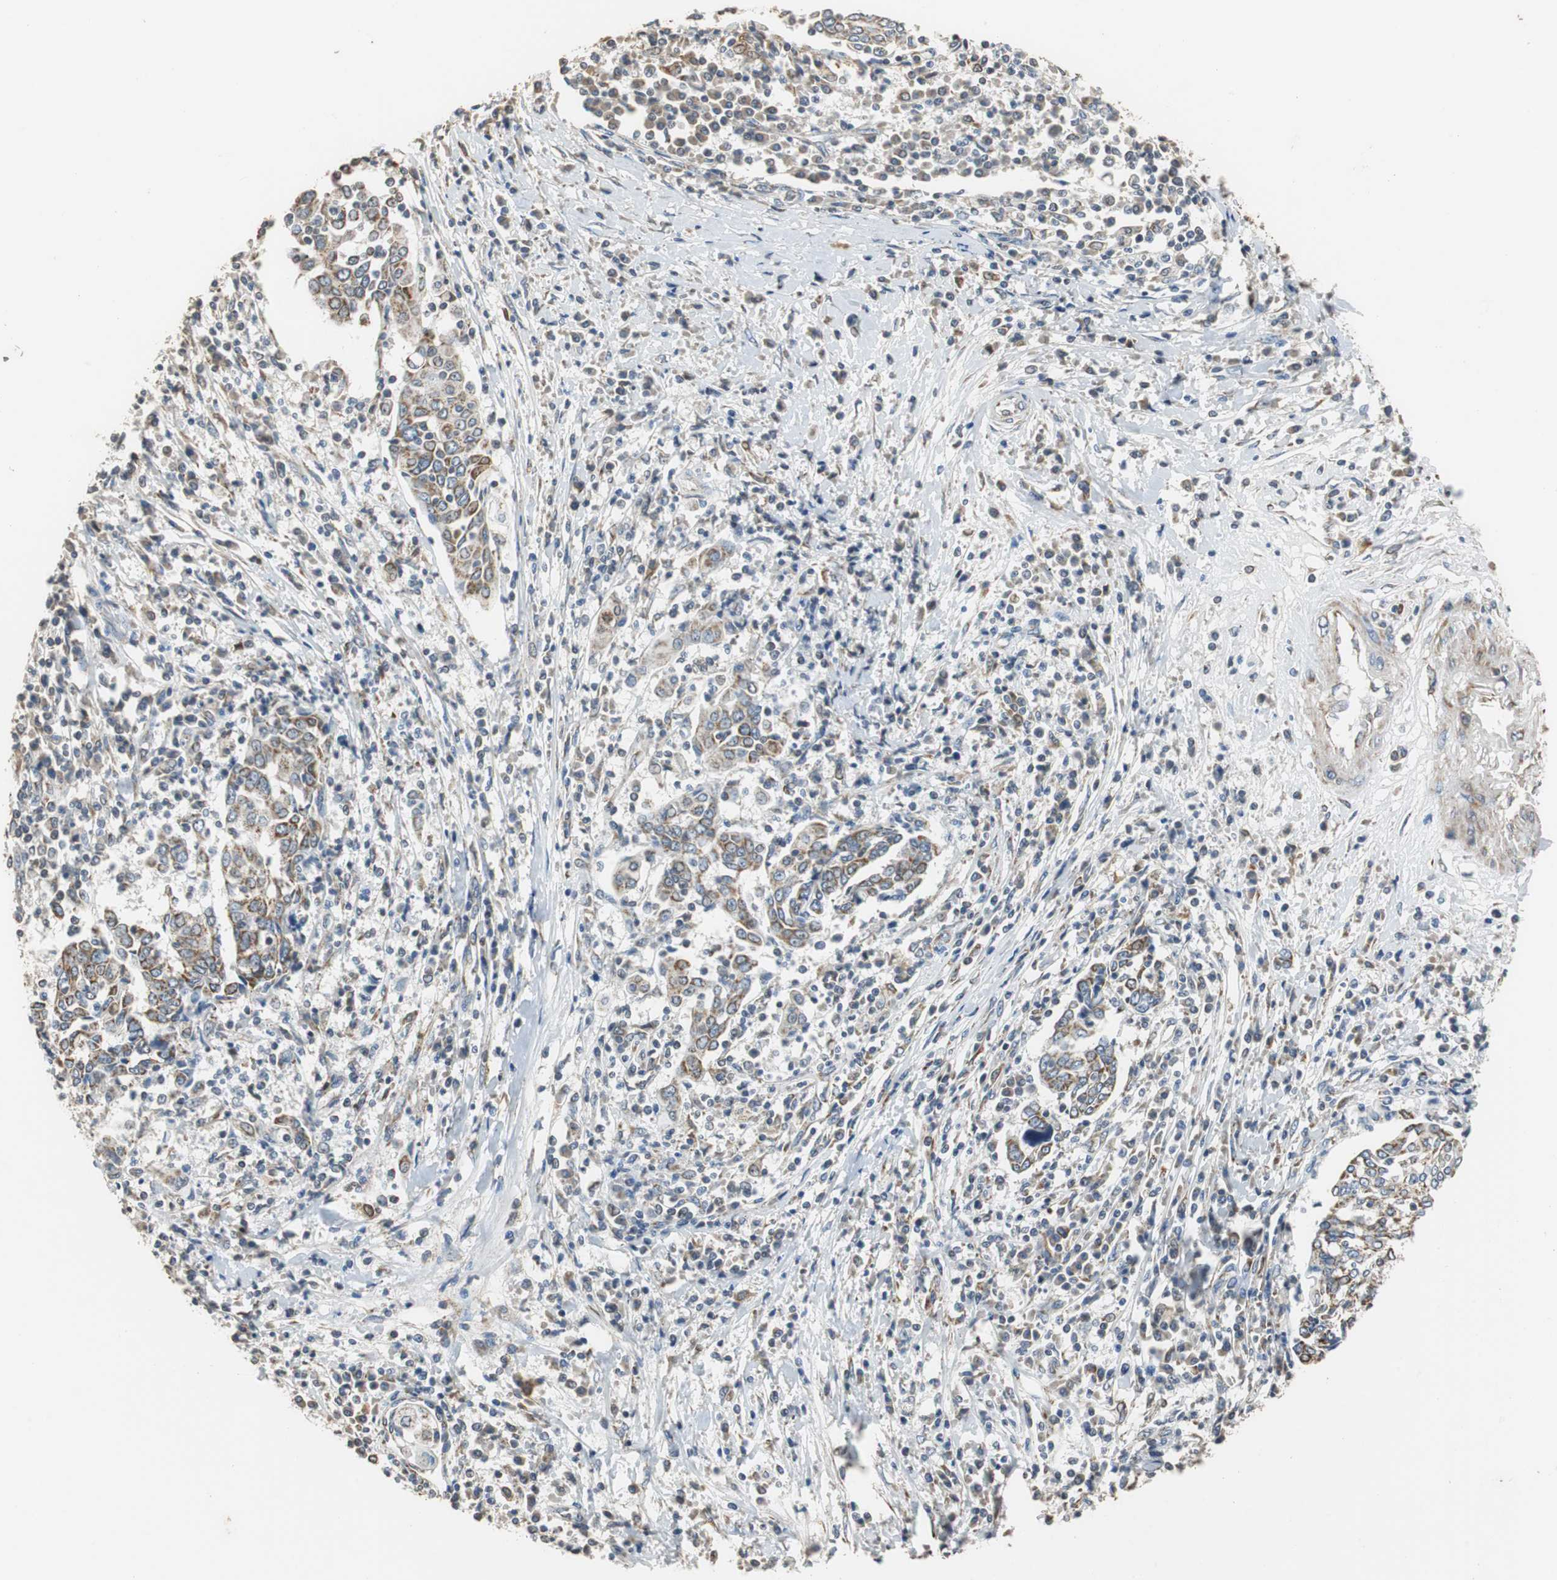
{"staining": {"intensity": "moderate", "quantity": ">75%", "location": "cytoplasmic/membranous"}, "tissue": "cervical cancer", "cell_type": "Tumor cells", "image_type": "cancer", "snomed": [{"axis": "morphology", "description": "Squamous cell carcinoma, NOS"}, {"axis": "topography", "description": "Cervix"}], "caption": "Protein expression analysis of cervical cancer (squamous cell carcinoma) demonstrates moderate cytoplasmic/membranous staining in approximately >75% of tumor cells. Using DAB (brown) and hematoxylin (blue) stains, captured at high magnification using brightfield microscopy.", "gene": "HMGCL", "patient": {"sex": "female", "age": 40}}